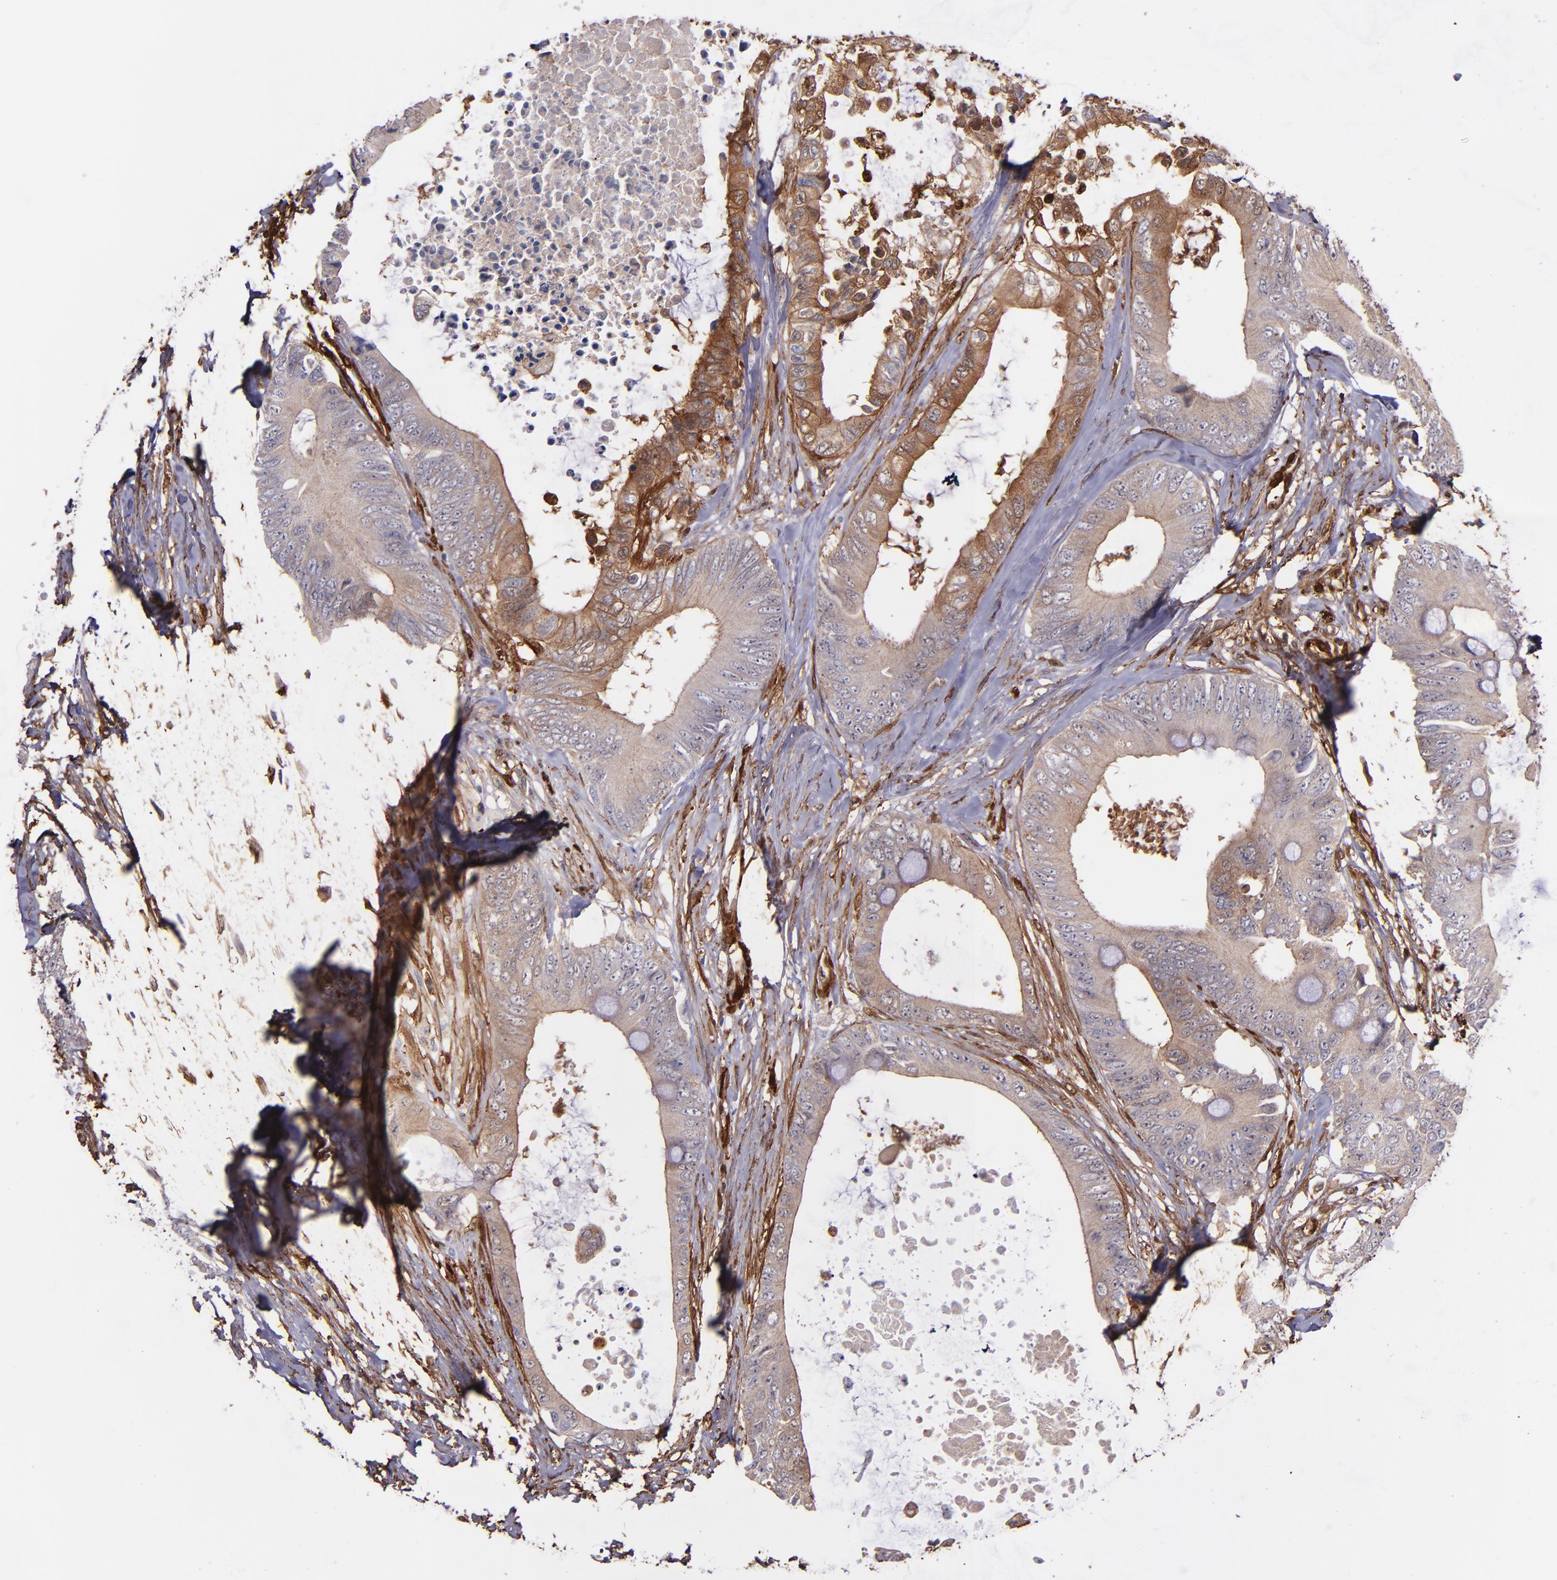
{"staining": {"intensity": "moderate", "quantity": ">75%", "location": "cytoplasmic/membranous"}, "tissue": "colorectal cancer", "cell_type": "Tumor cells", "image_type": "cancer", "snomed": [{"axis": "morphology", "description": "Normal tissue, NOS"}, {"axis": "morphology", "description": "Adenocarcinoma, NOS"}, {"axis": "topography", "description": "Rectum"}, {"axis": "topography", "description": "Peripheral nerve tissue"}], "caption": "This histopathology image displays immunohistochemistry staining of adenocarcinoma (colorectal), with medium moderate cytoplasmic/membranous staining in about >75% of tumor cells.", "gene": "VCL", "patient": {"sex": "female", "age": 77}}